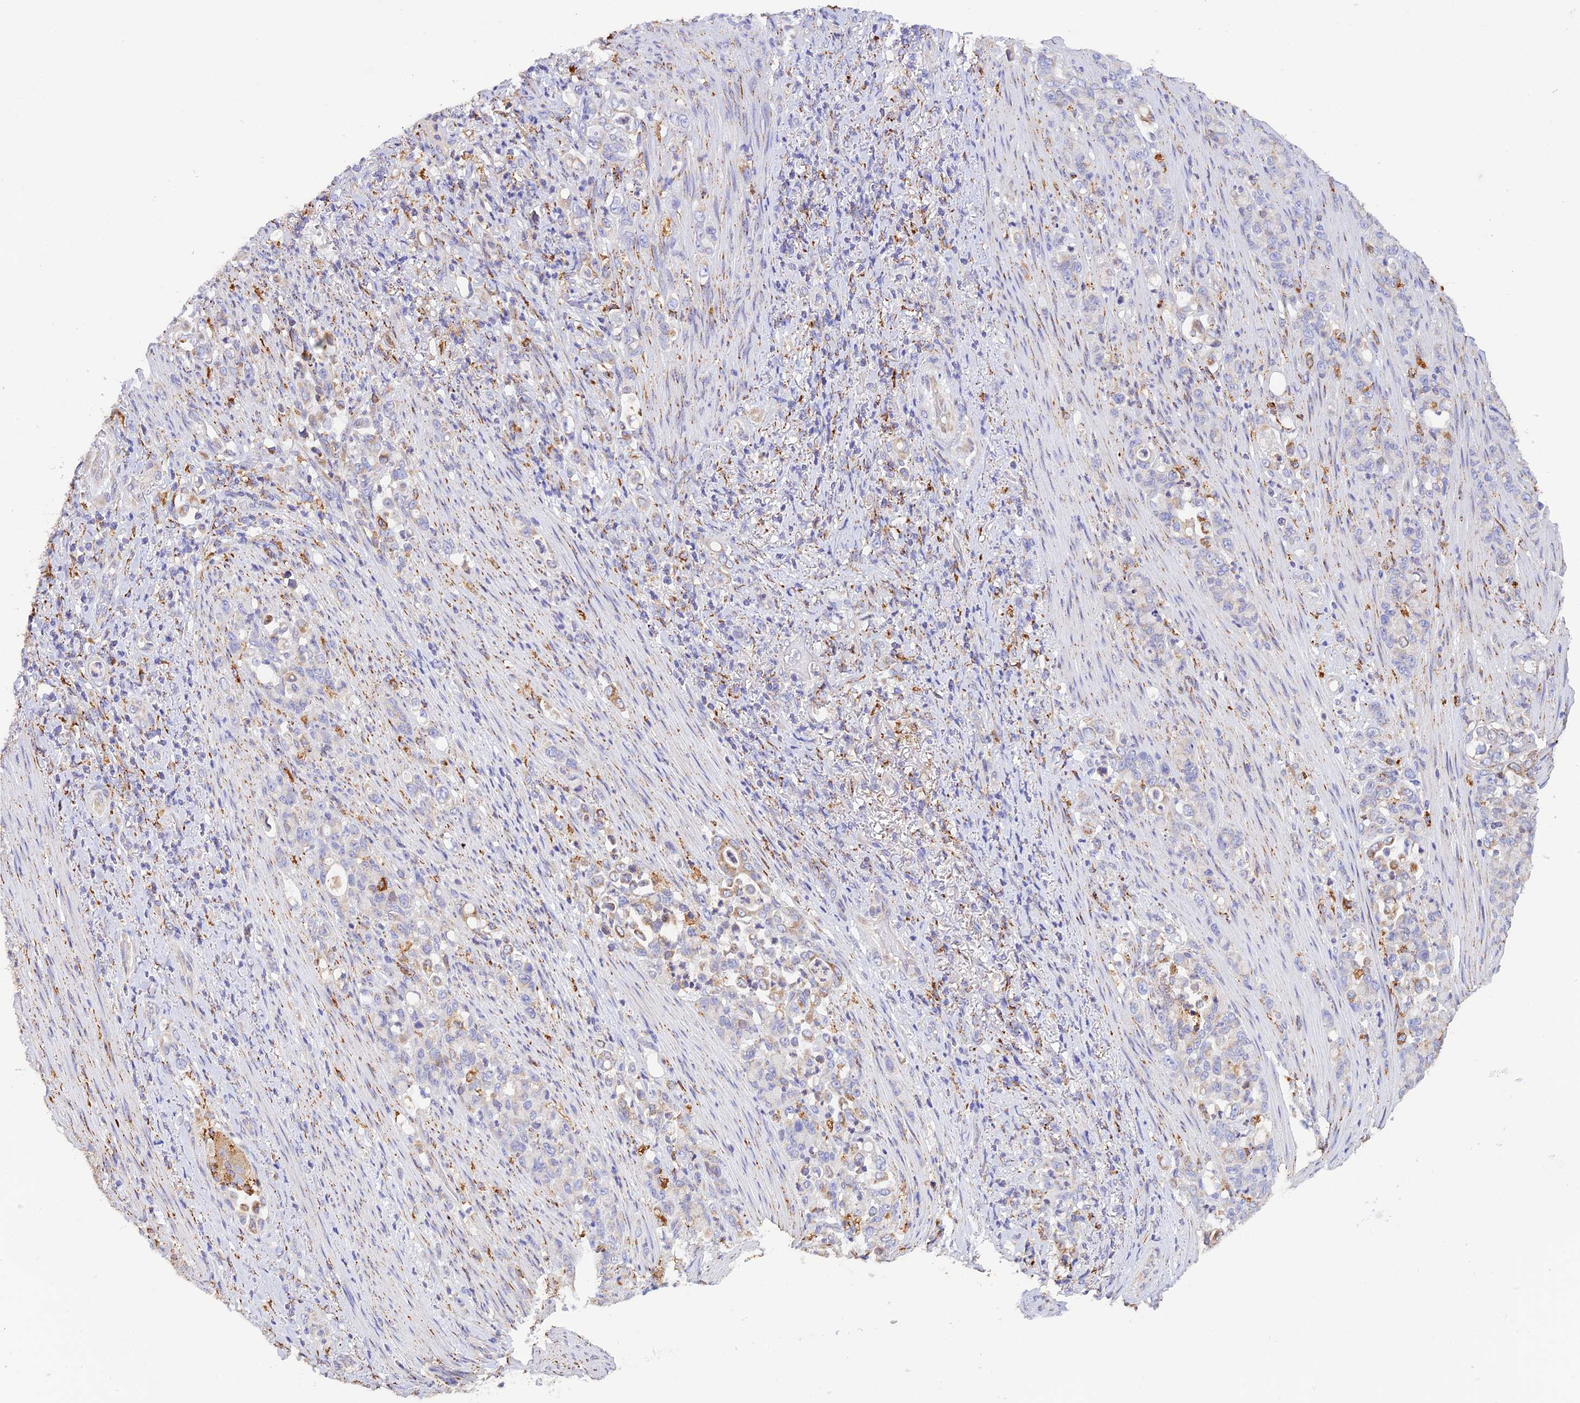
{"staining": {"intensity": "negative", "quantity": "none", "location": "none"}, "tissue": "stomach cancer", "cell_type": "Tumor cells", "image_type": "cancer", "snomed": [{"axis": "morphology", "description": "Normal tissue, NOS"}, {"axis": "morphology", "description": "Adenocarcinoma, NOS"}, {"axis": "topography", "description": "Stomach"}], "caption": "High magnification brightfield microscopy of stomach cancer (adenocarcinoma) stained with DAB (3,3'-diaminobenzidine) (brown) and counterstained with hematoxylin (blue): tumor cells show no significant staining. (Stains: DAB (3,3'-diaminobenzidine) immunohistochemistry (IHC) with hematoxylin counter stain, Microscopy: brightfield microscopy at high magnification).", "gene": "VKORC1", "patient": {"sex": "female", "age": 79}}